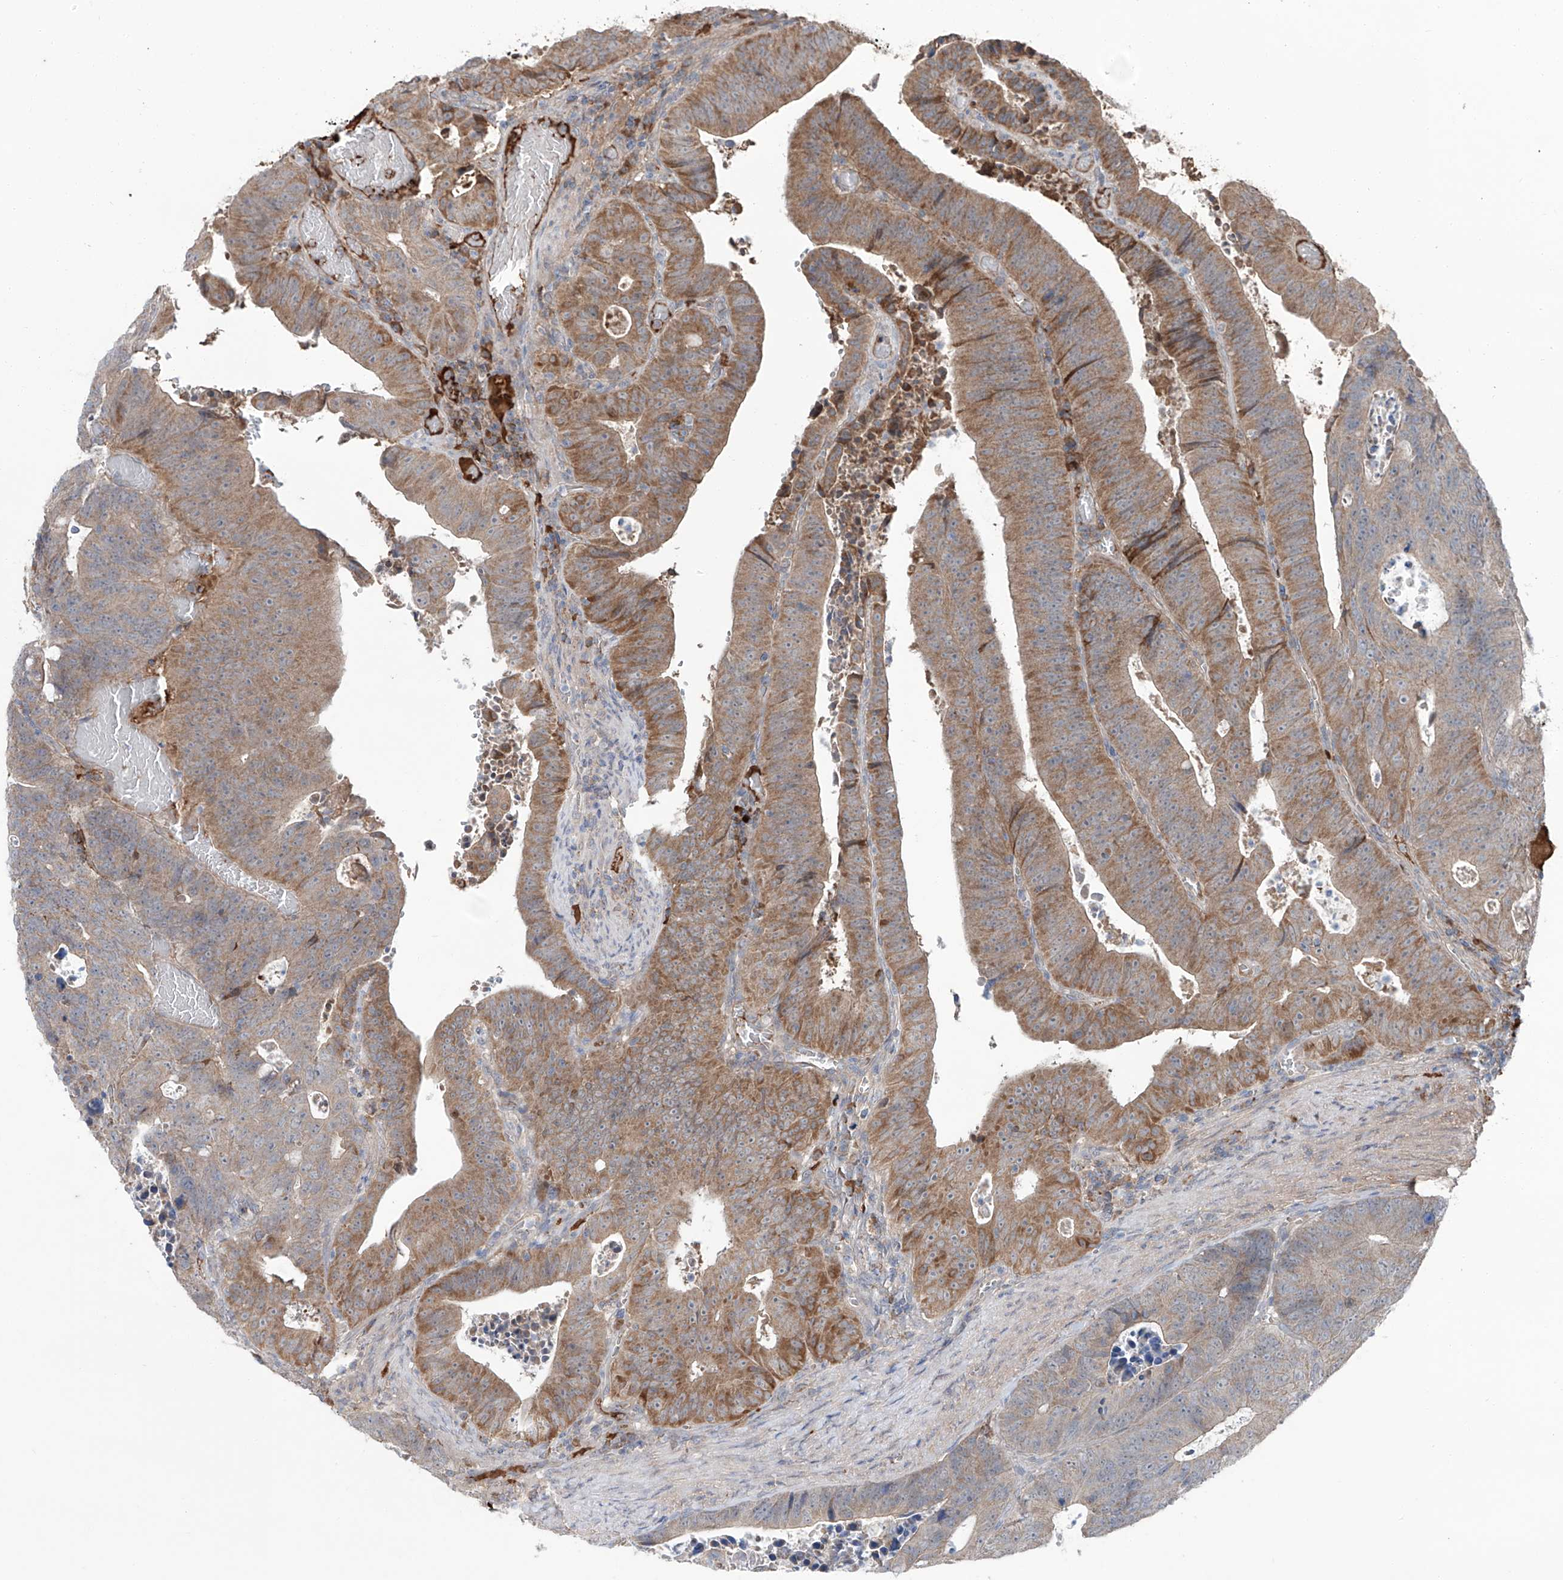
{"staining": {"intensity": "moderate", "quantity": ">75%", "location": "cytoplasmic/membranous"}, "tissue": "colorectal cancer", "cell_type": "Tumor cells", "image_type": "cancer", "snomed": [{"axis": "morphology", "description": "Adenocarcinoma, NOS"}, {"axis": "topography", "description": "Colon"}], "caption": "Colorectal adenocarcinoma stained with a brown dye demonstrates moderate cytoplasmic/membranous positive expression in approximately >75% of tumor cells.", "gene": "SIX4", "patient": {"sex": "male", "age": 87}}